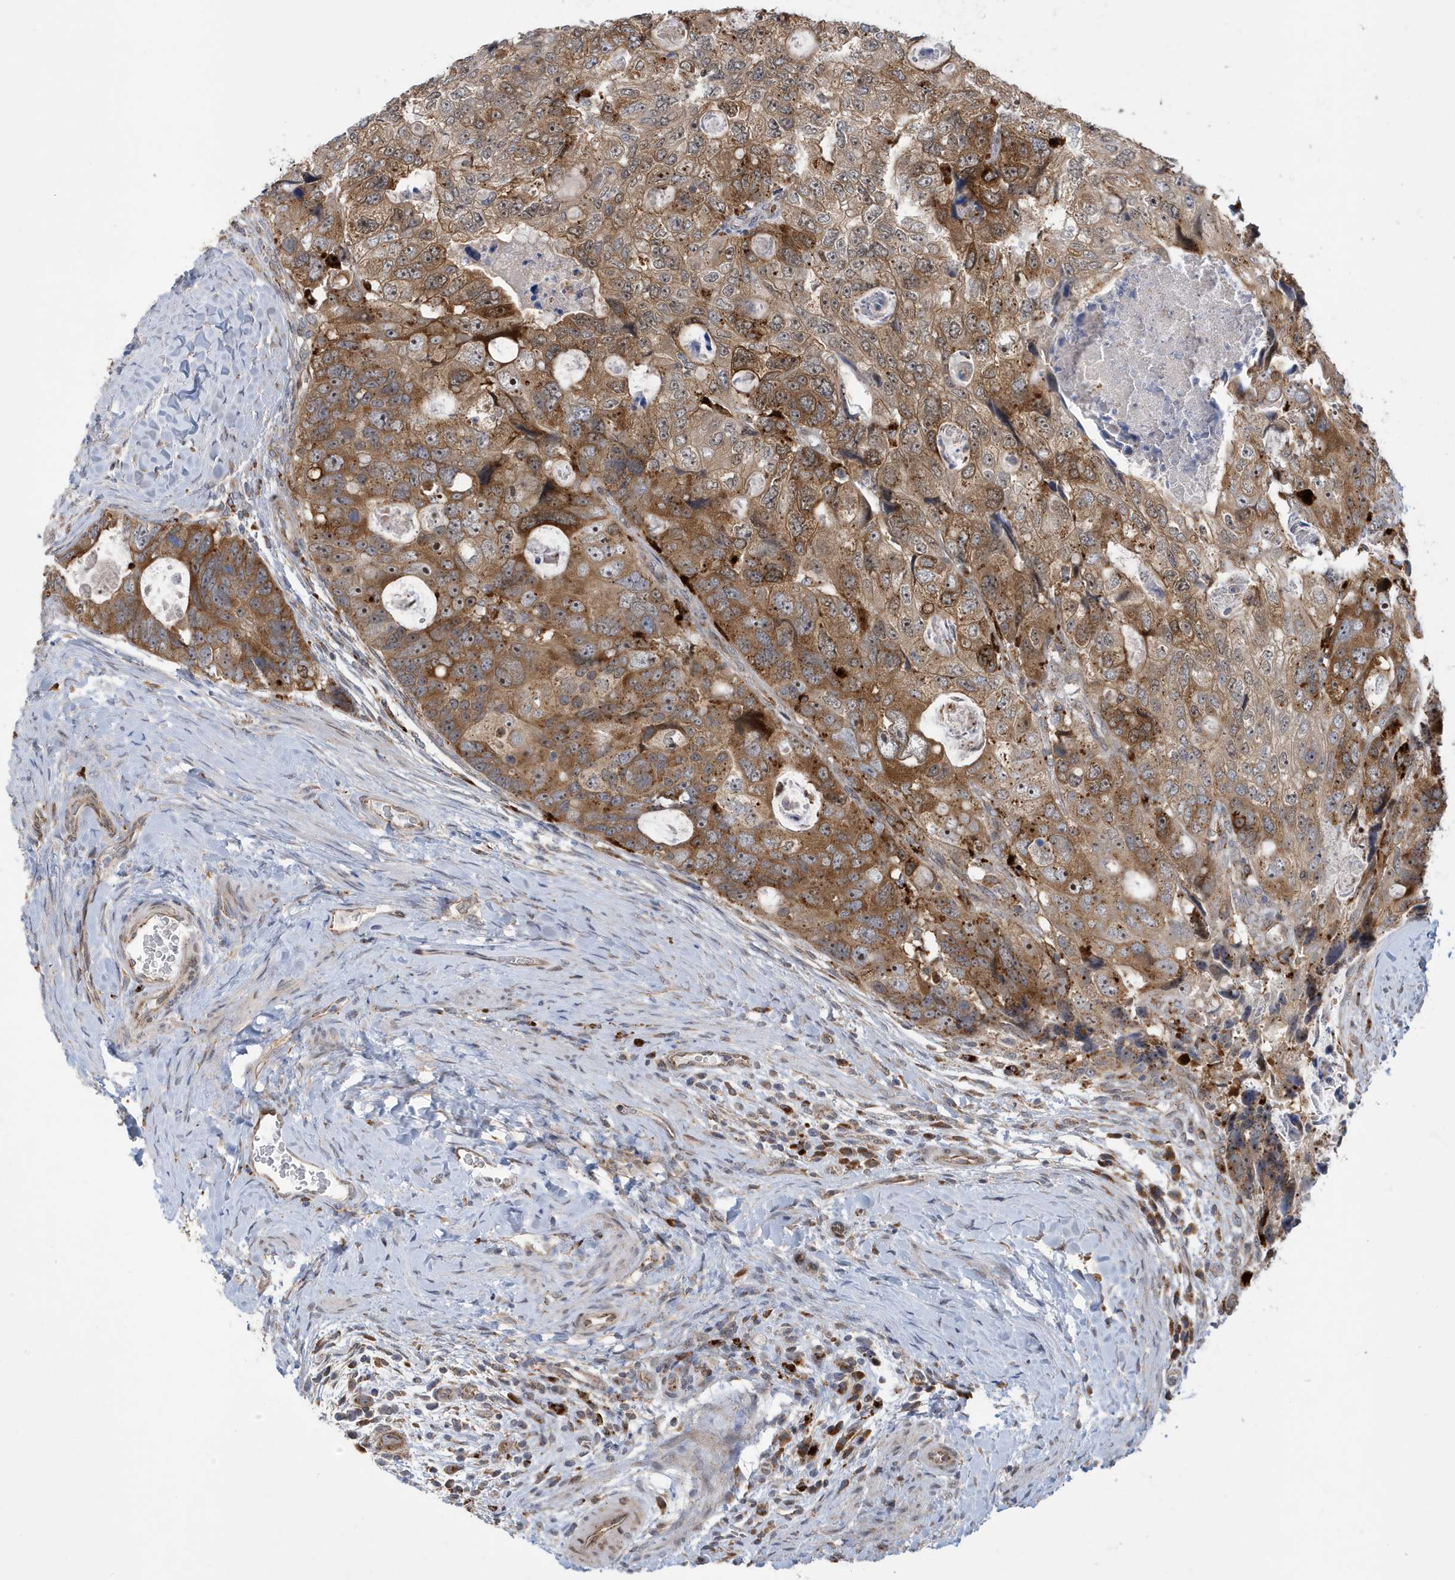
{"staining": {"intensity": "moderate", "quantity": ">75%", "location": "cytoplasmic/membranous"}, "tissue": "colorectal cancer", "cell_type": "Tumor cells", "image_type": "cancer", "snomed": [{"axis": "morphology", "description": "Adenocarcinoma, NOS"}, {"axis": "topography", "description": "Rectum"}], "caption": "This is a photomicrograph of immunohistochemistry (IHC) staining of colorectal cancer, which shows moderate staining in the cytoplasmic/membranous of tumor cells.", "gene": "ZNF507", "patient": {"sex": "male", "age": 59}}